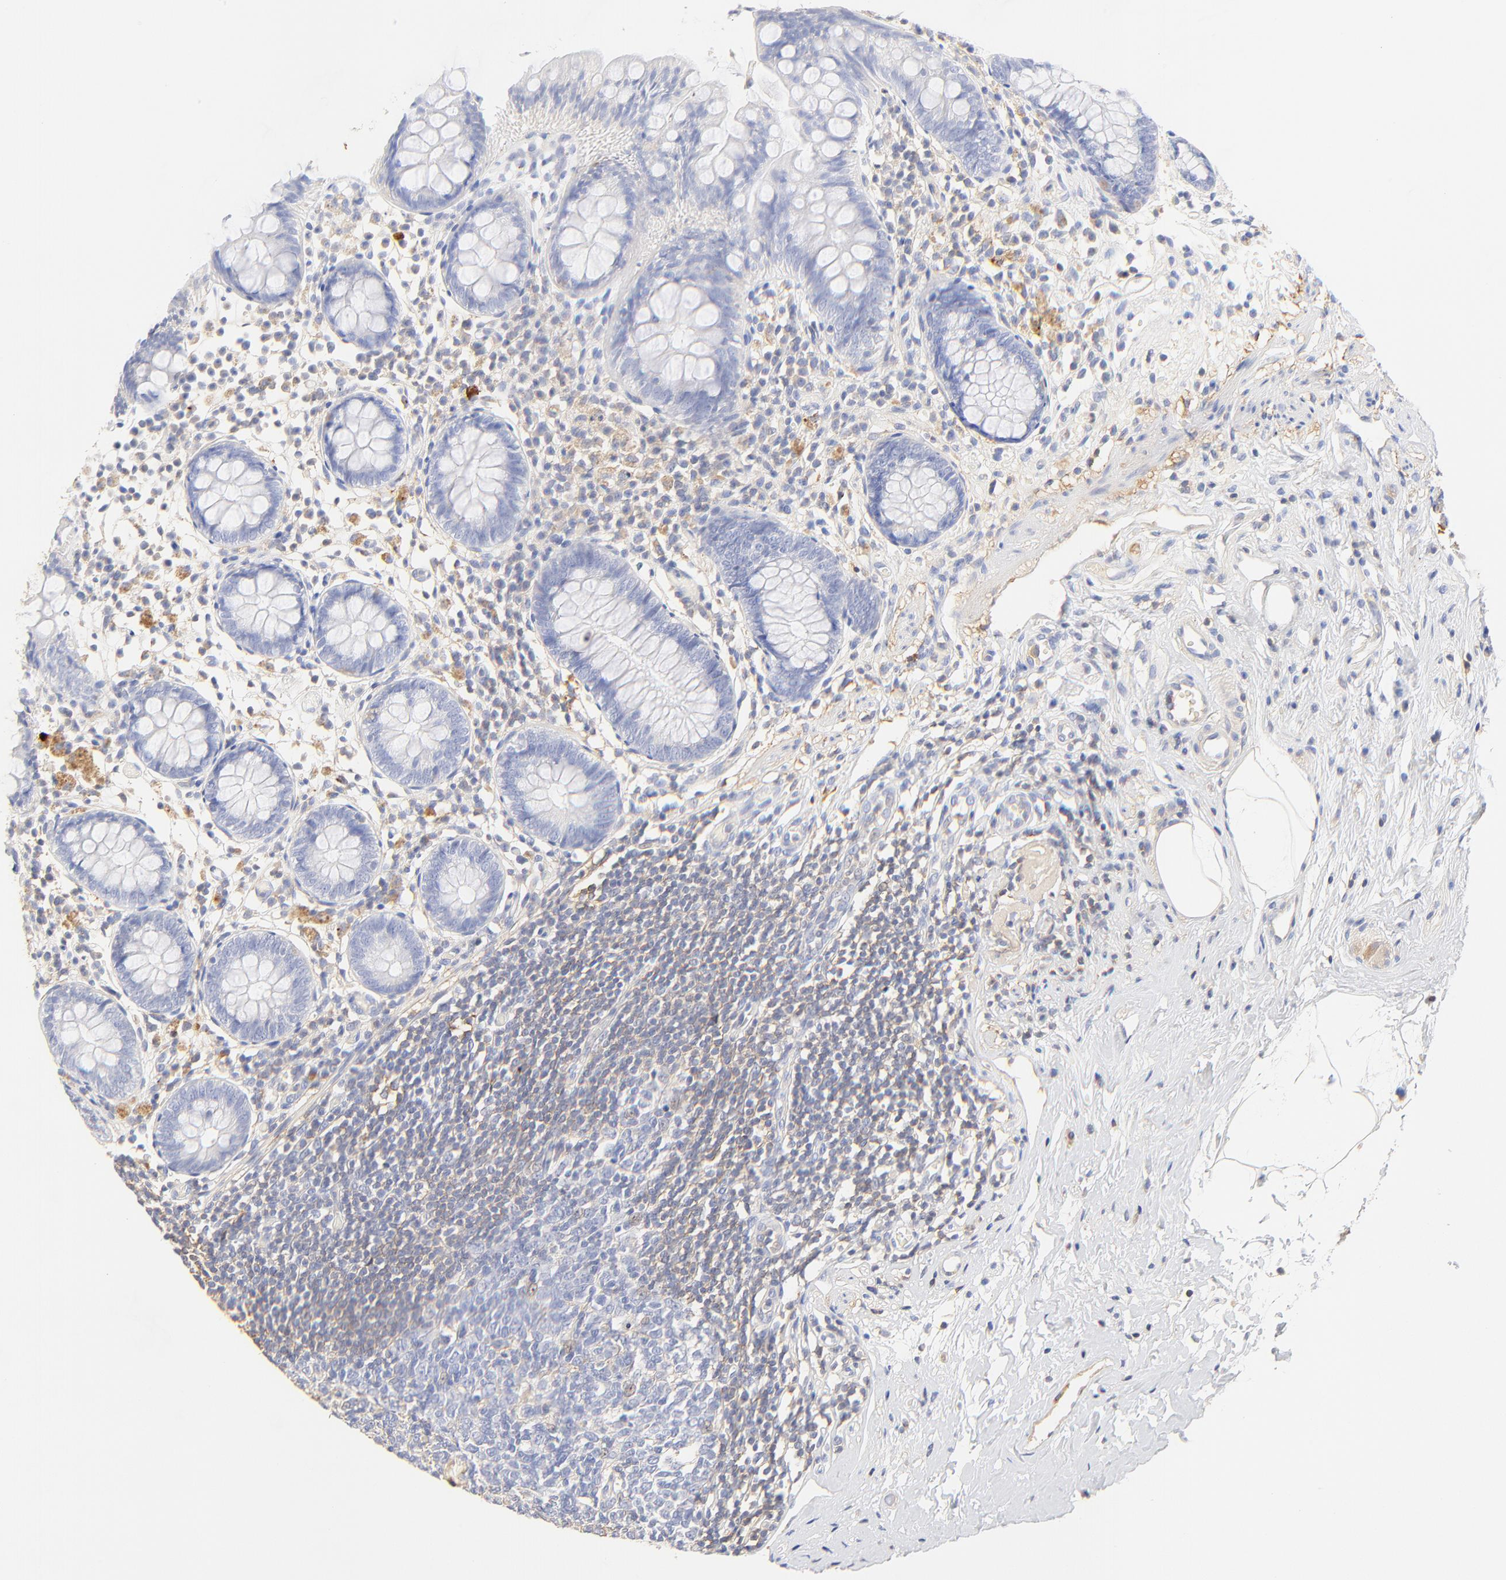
{"staining": {"intensity": "negative", "quantity": "none", "location": "none"}, "tissue": "appendix", "cell_type": "Glandular cells", "image_type": "normal", "snomed": [{"axis": "morphology", "description": "Normal tissue, NOS"}, {"axis": "topography", "description": "Appendix"}], "caption": "Immunohistochemistry histopathology image of benign appendix: human appendix stained with DAB exhibits no significant protein staining in glandular cells.", "gene": "MDGA2", "patient": {"sex": "male", "age": 38}}